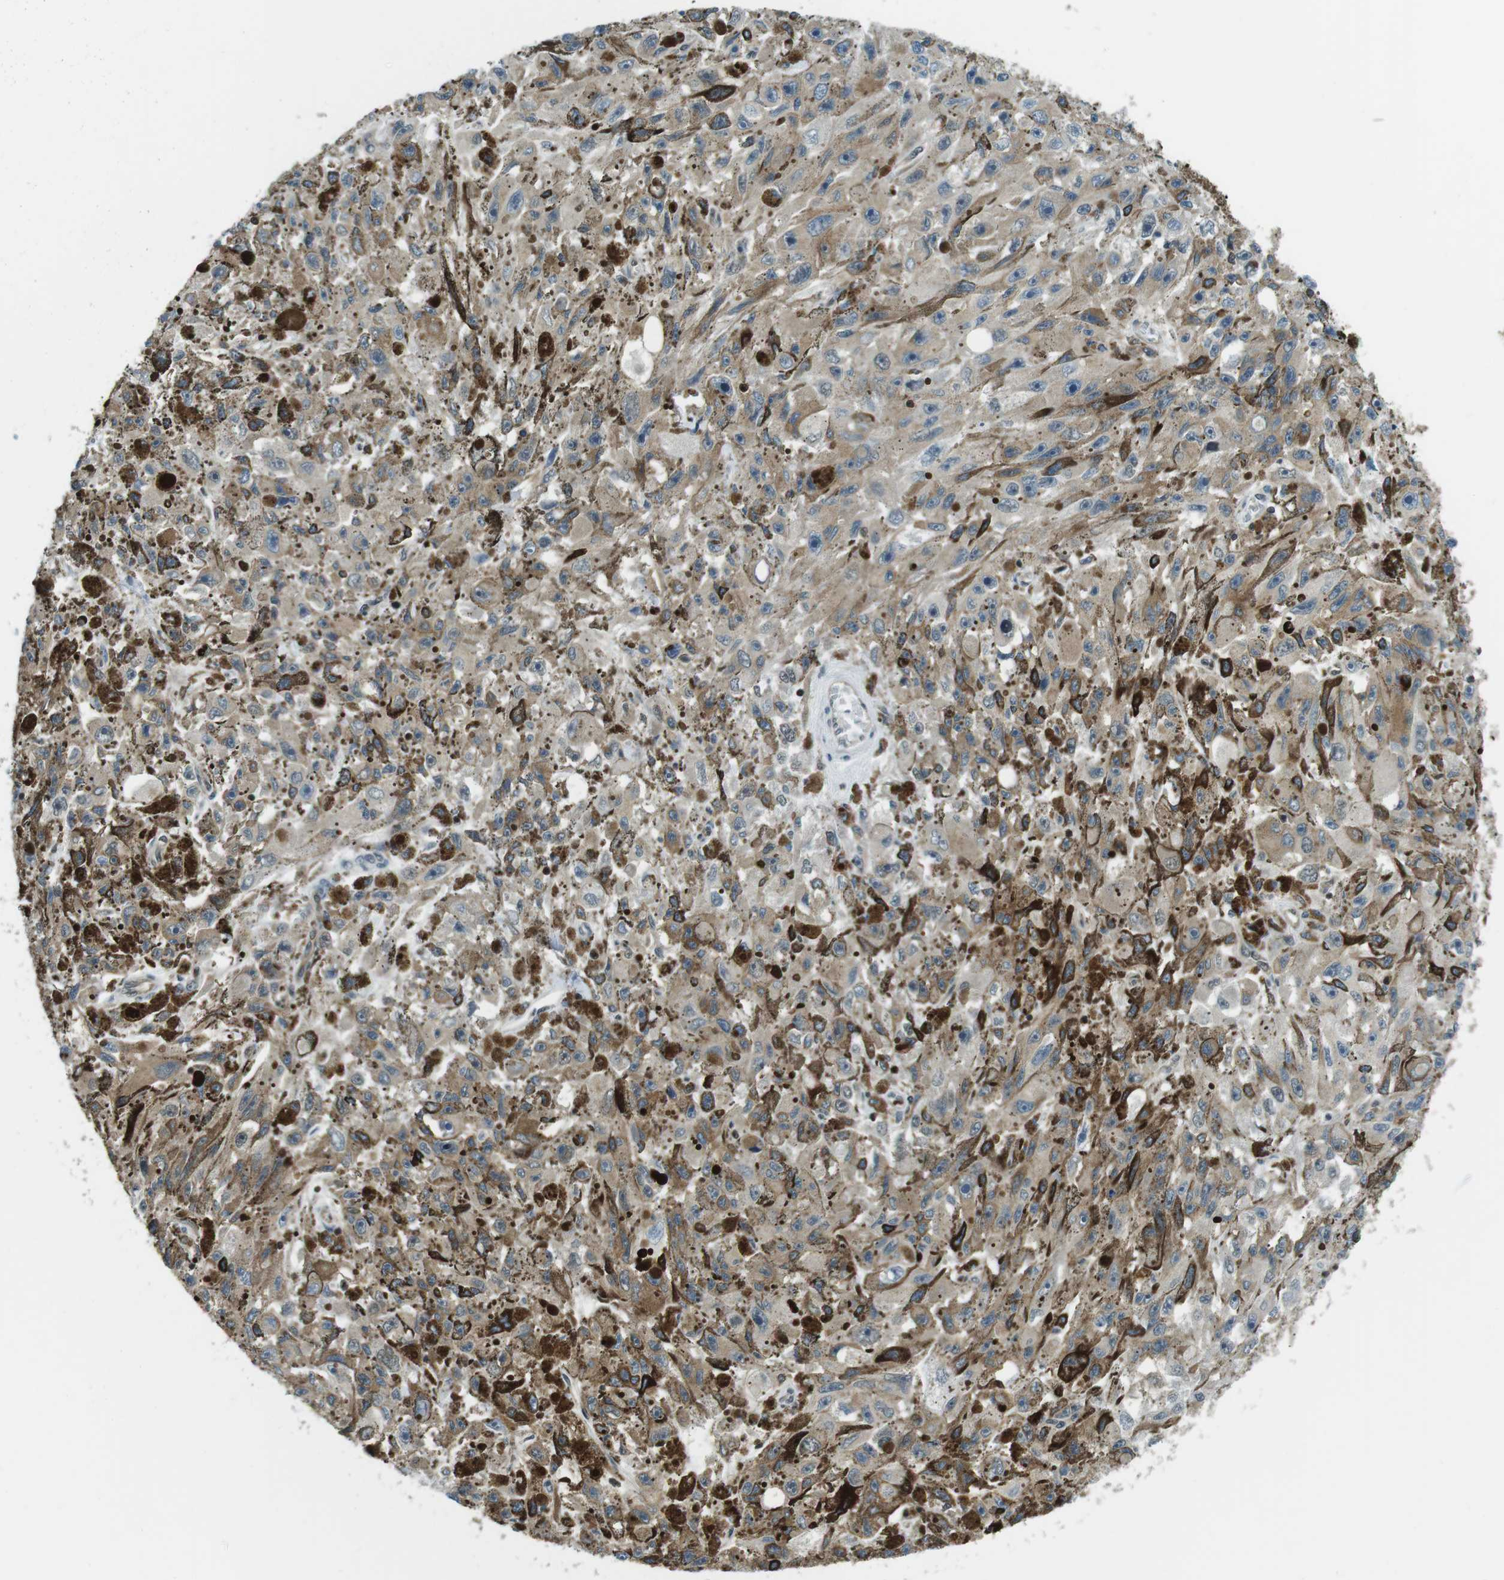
{"staining": {"intensity": "weak", "quantity": "25%-75%", "location": "cytoplasmic/membranous"}, "tissue": "melanoma", "cell_type": "Tumor cells", "image_type": "cancer", "snomed": [{"axis": "morphology", "description": "Malignant melanoma, NOS"}, {"axis": "topography", "description": "Skin"}], "caption": "The immunohistochemical stain labels weak cytoplasmic/membranous staining in tumor cells of malignant melanoma tissue. (DAB IHC, brown staining for protein, blue staining for nuclei).", "gene": "STK10", "patient": {"sex": "female", "age": 104}}